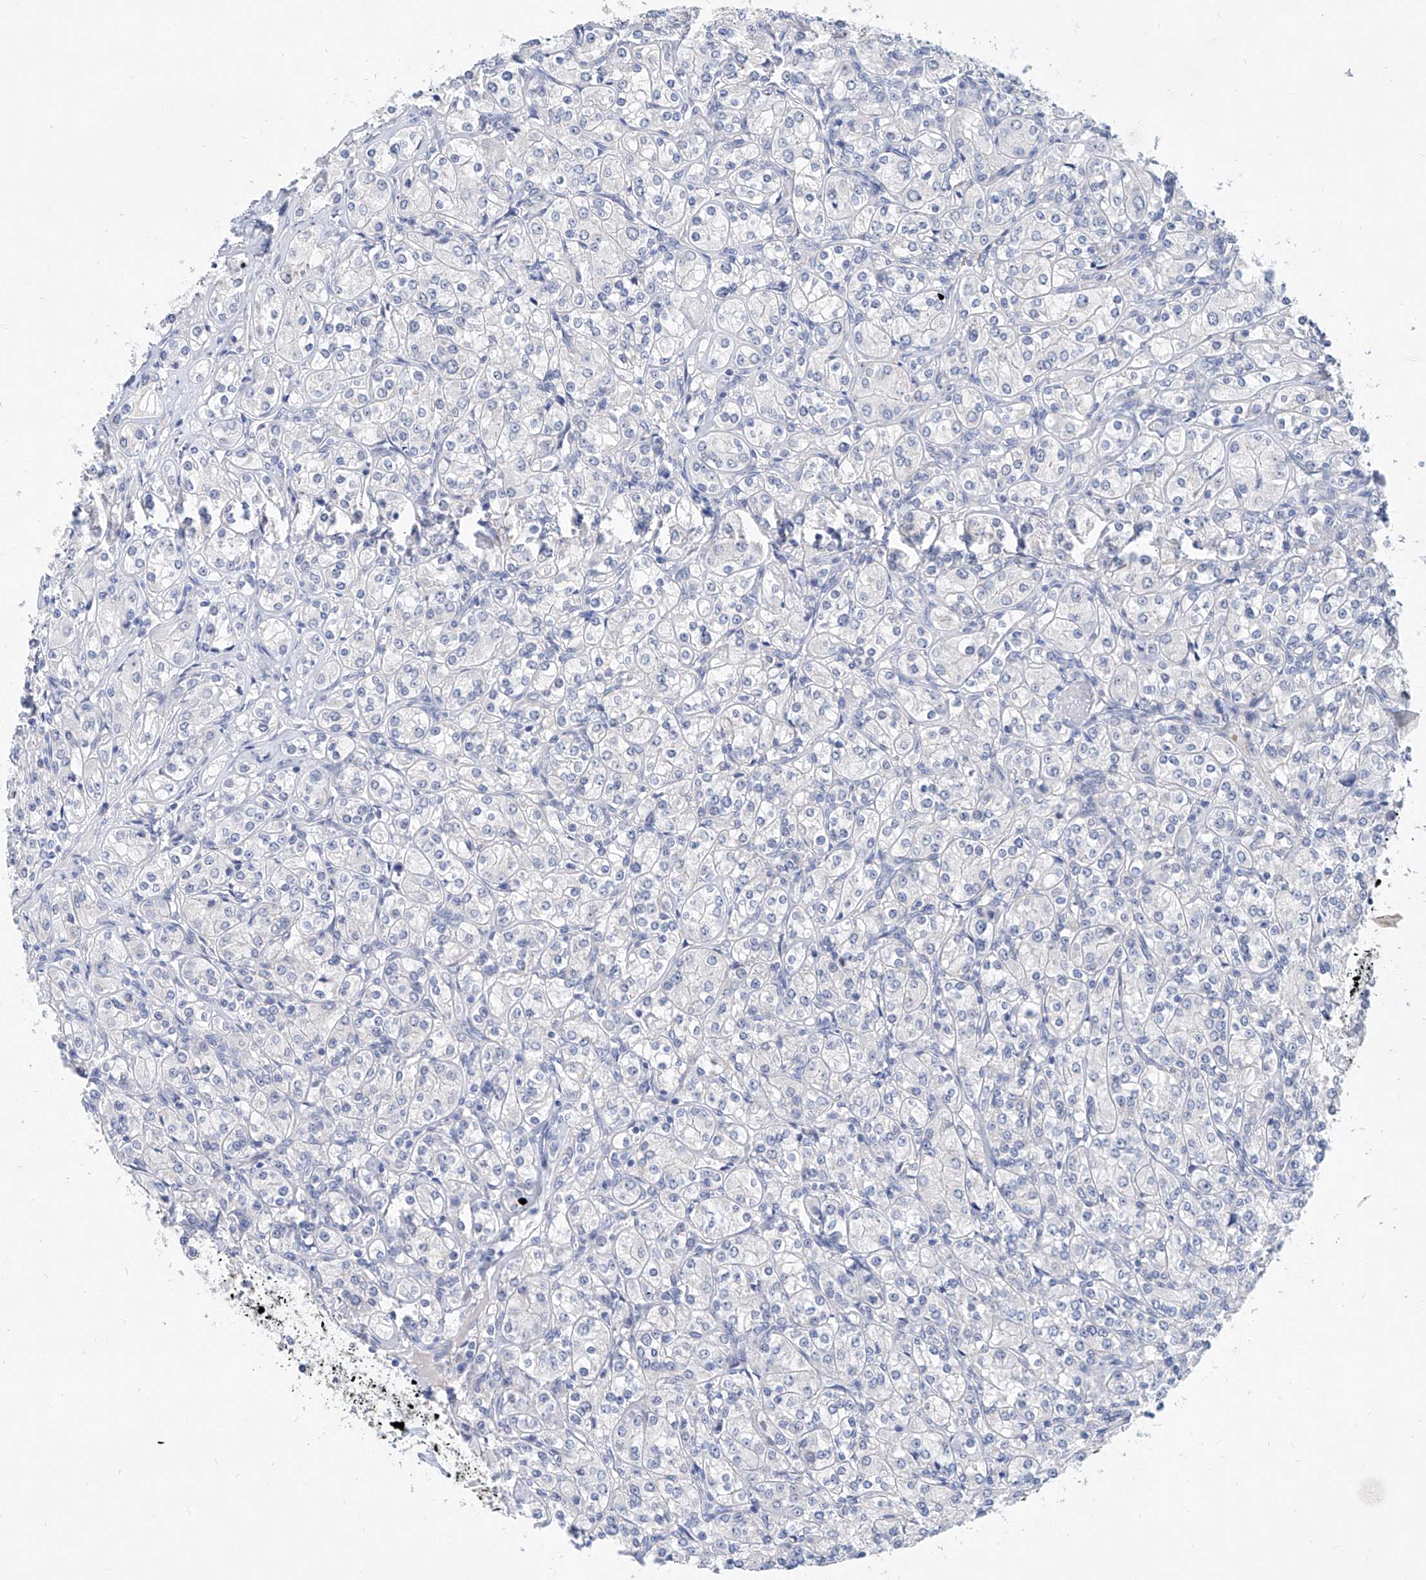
{"staining": {"intensity": "negative", "quantity": "none", "location": "none"}, "tissue": "renal cancer", "cell_type": "Tumor cells", "image_type": "cancer", "snomed": [{"axis": "morphology", "description": "Adenocarcinoma, NOS"}, {"axis": "topography", "description": "Kidney"}], "caption": "This photomicrograph is of renal adenocarcinoma stained with immunohistochemistry to label a protein in brown with the nuclei are counter-stained blue. There is no staining in tumor cells.", "gene": "BPTF", "patient": {"sex": "male", "age": 77}}